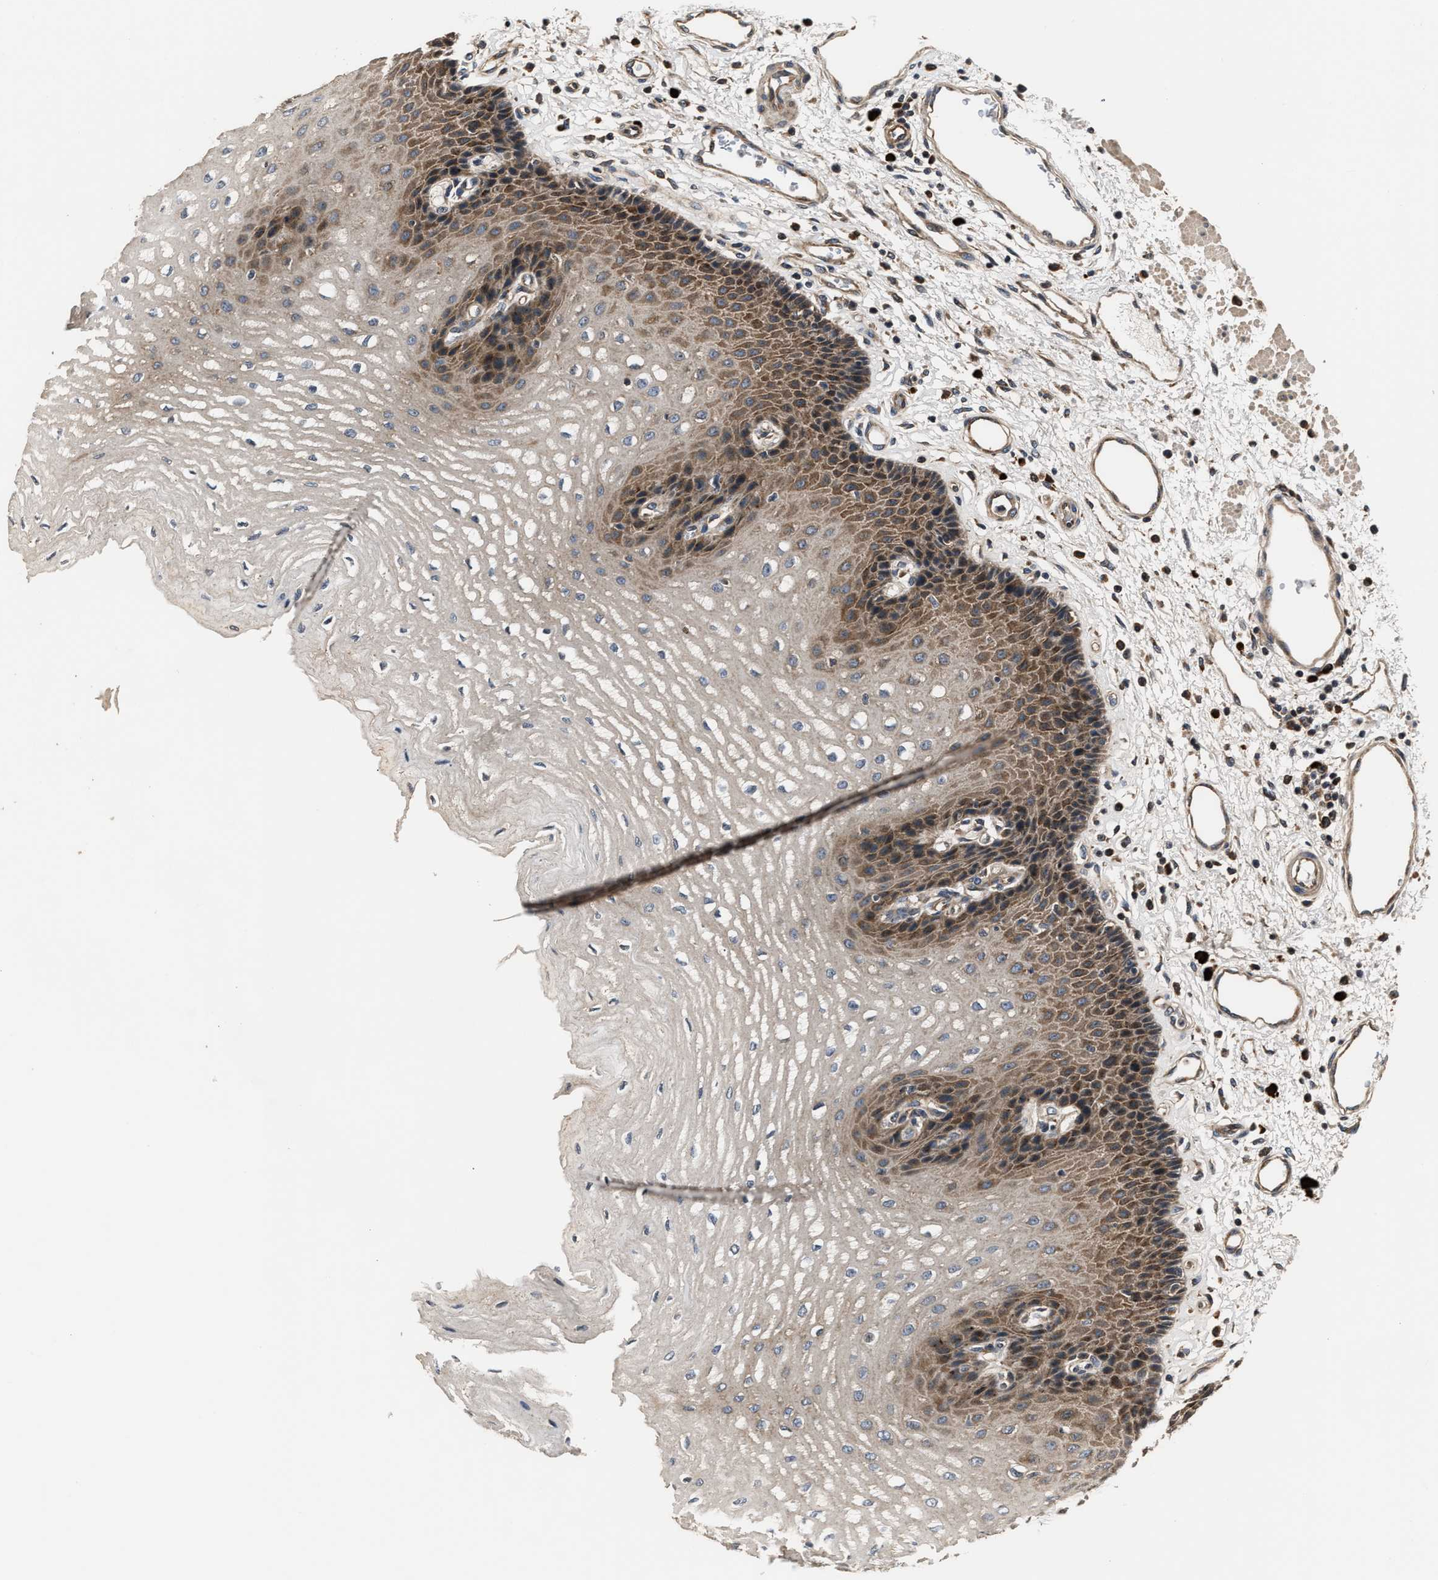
{"staining": {"intensity": "strong", "quantity": "25%-75%", "location": "cytoplasmic/membranous"}, "tissue": "esophagus", "cell_type": "Squamous epithelial cells", "image_type": "normal", "snomed": [{"axis": "morphology", "description": "Normal tissue, NOS"}, {"axis": "topography", "description": "Esophagus"}], "caption": "Benign esophagus demonstrates strong cytoplasmic/membranous staining in approximately 25%-75% of squamous epithelial cells.", "gene": "IMPDH2", "patient": {"sex": "male", "age": 54}}